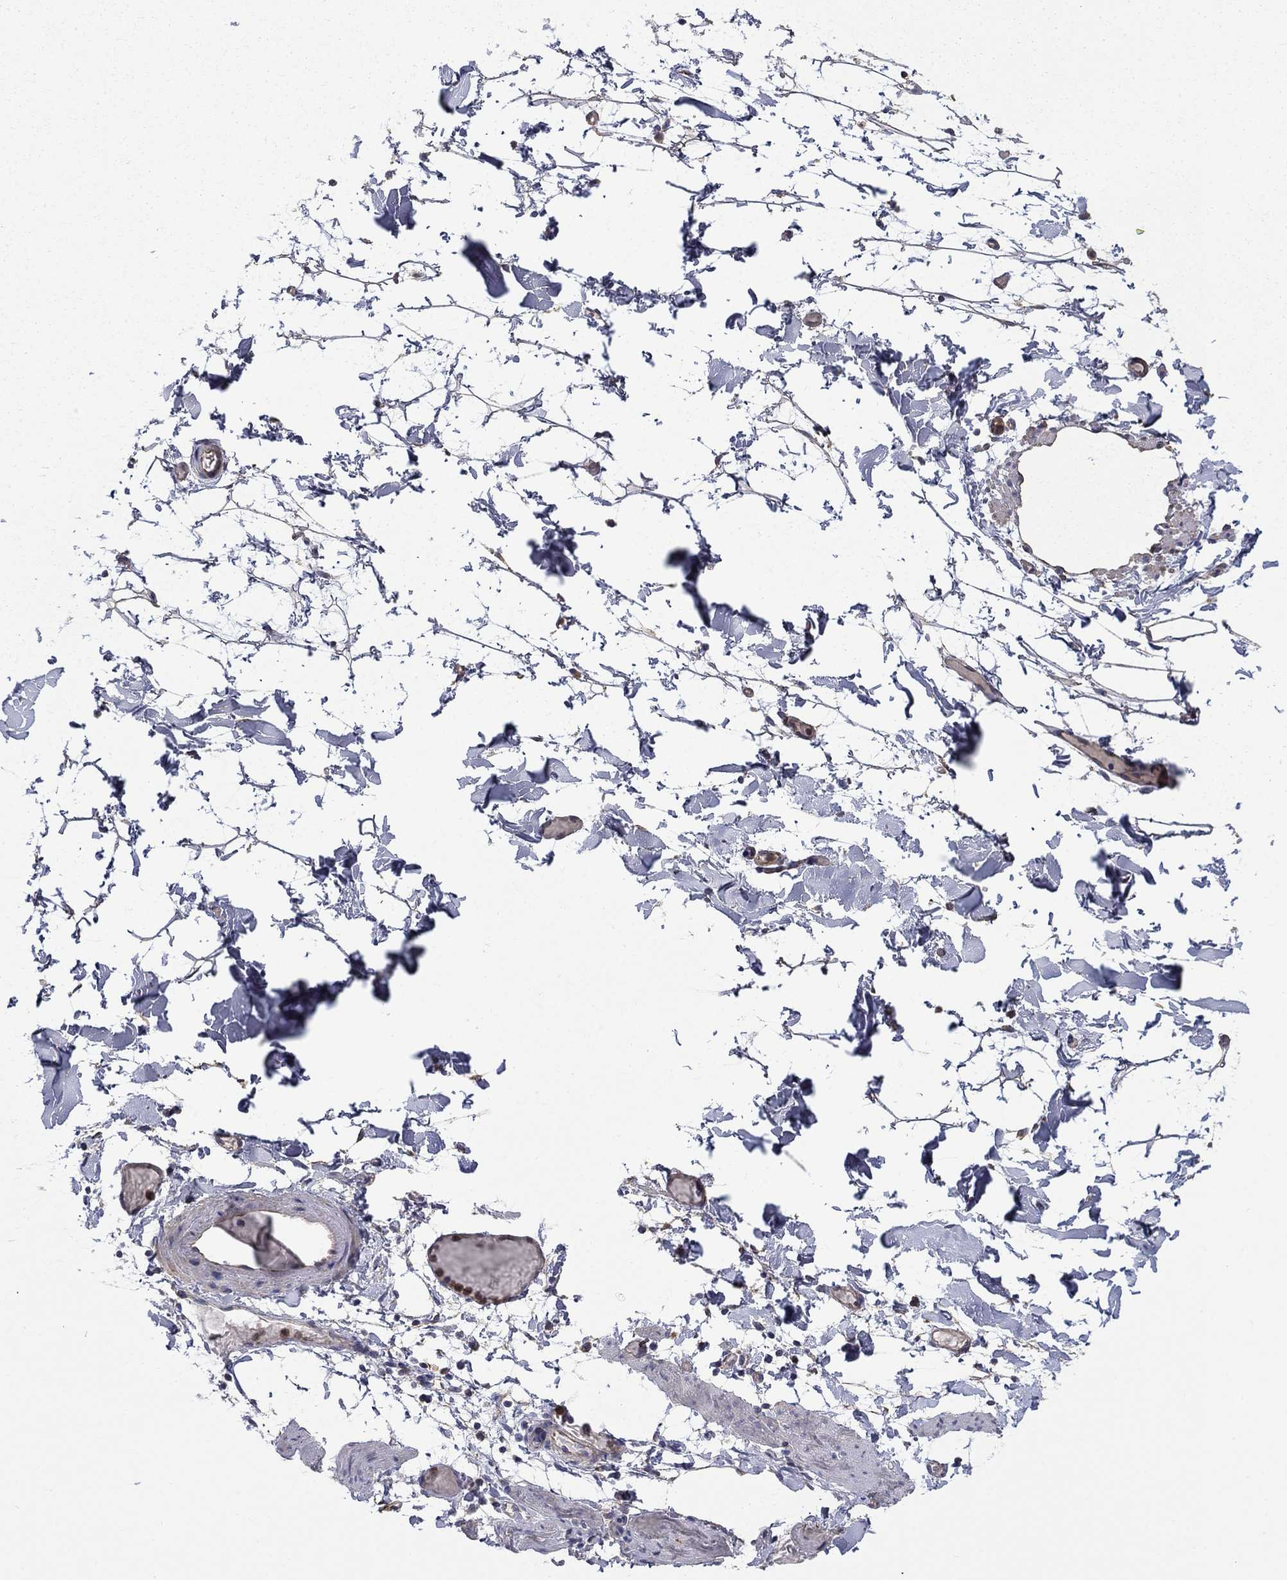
{"staining": {"intensity": "moderate", "quantity": "<25%", "location": "cytoplasmic/membranous"}, "tissue": "adipose tissue", "cell_type": "Adipocytes", "image_type": "normal", "snomed": [{"axis": "morphology", "description": "Normal tissue, NOS"}, {"axis": "topography", "description": "Gallbladder"}, {"axis": "topography", "description": "Peripheral nerve tissue"}], "caption": "Immunohistochemical staining of normal adipose tissue shows moderate cytoplasmic/membranous protein positivity in about <25% of adipocytes.", "gene": "CAMKK2", "patient": {"sex": "female", "age": 45}}